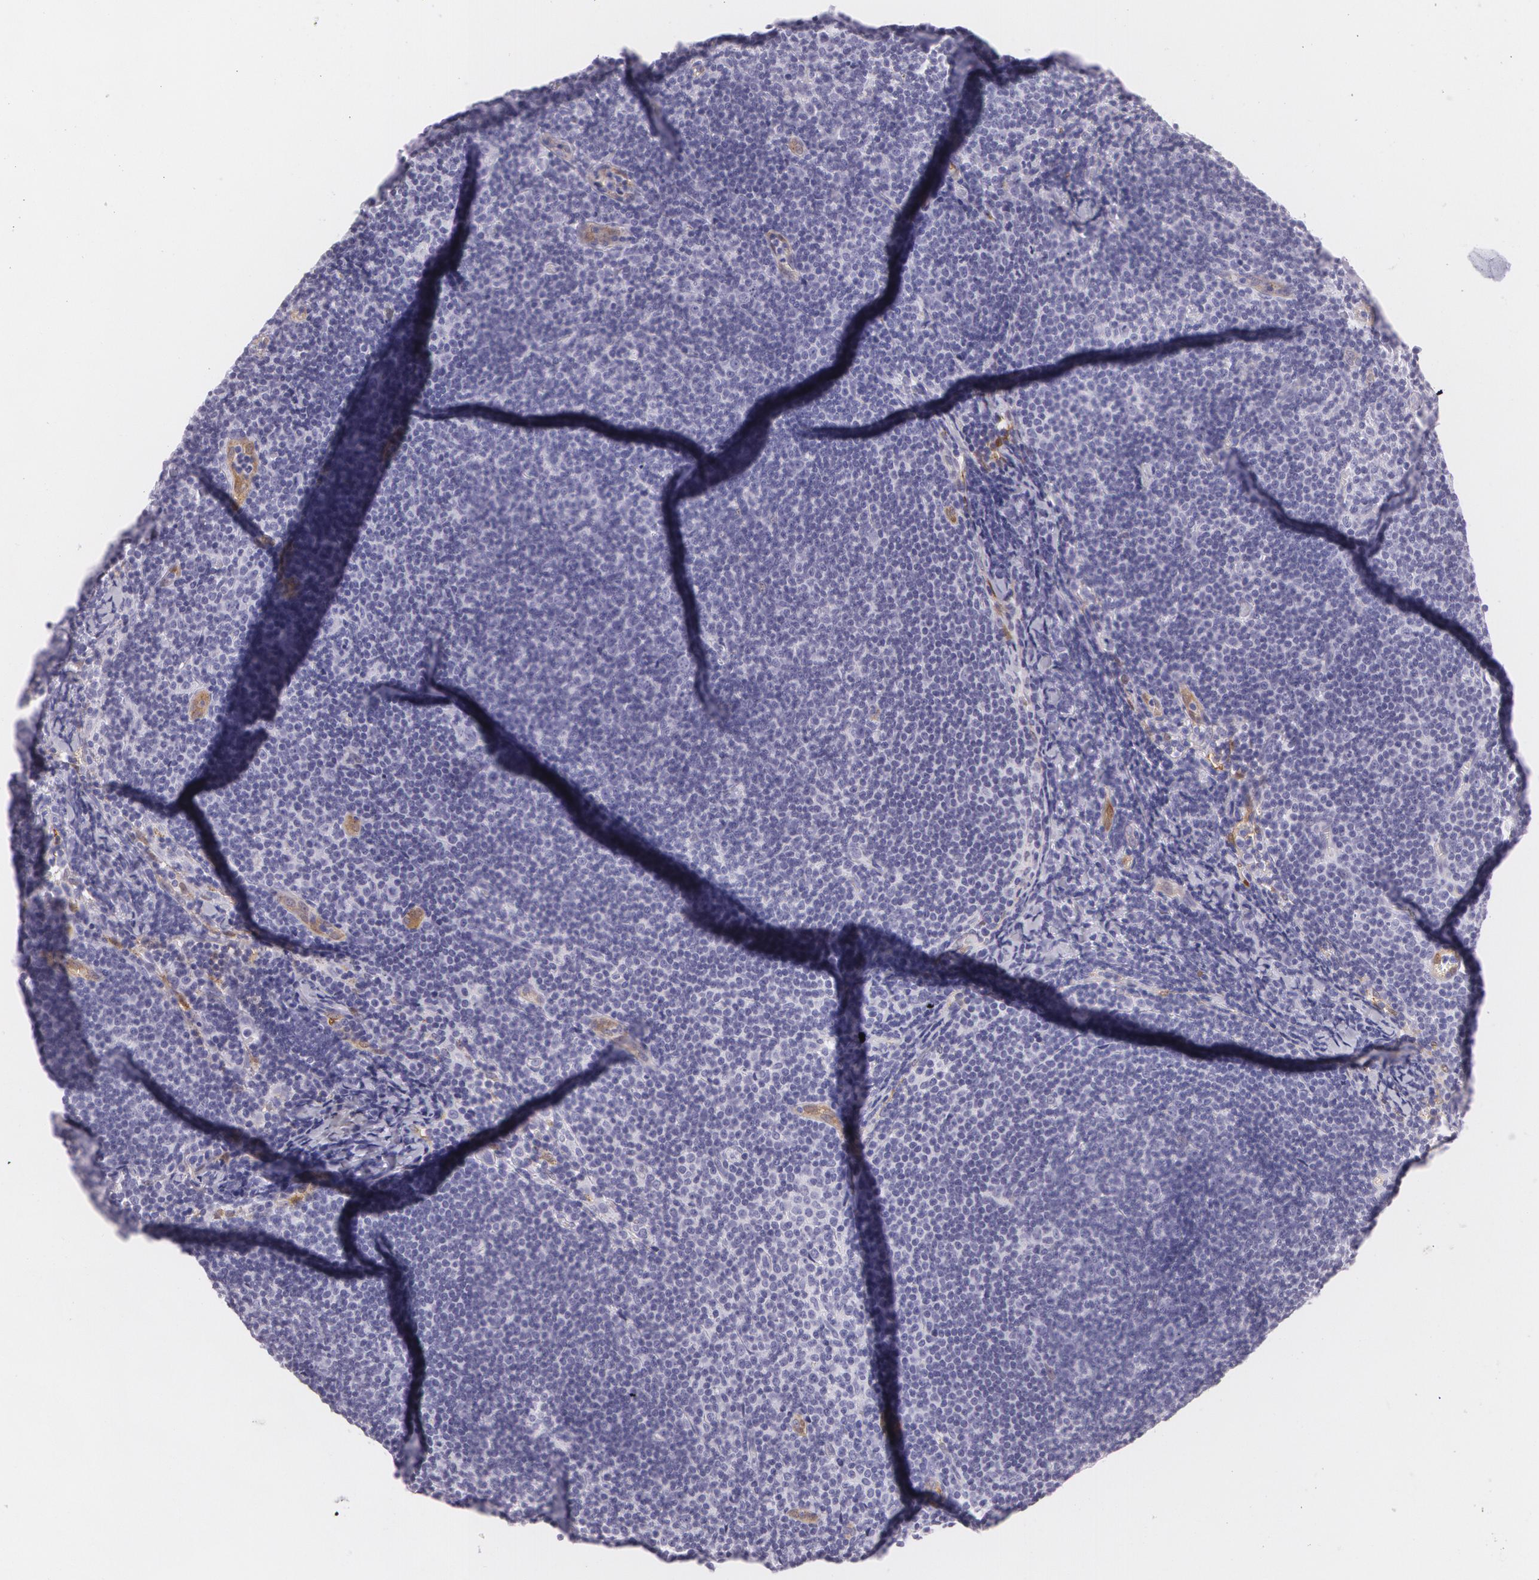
{"staining": {"intensity": "negative", "quantity": "none", "location": "none"}, "tissue": "lymphoma", "cell_type": "Tumor cells", "image_type": "cancer", "snomed": [{"axis": "morphology", "description": "Malignant lymphoma, non-Hodgkin's type, Low grade"}, {"axis": "topography", "description": "Lymph node"}], "caption": "DAB (3,3'-diaminobenzidine) immunohistochemical staining of malignant lymphoma, non-Hodgkin's type (low-grade) demonstrates no significant expression in tumor cells.", "gene": "SNCG", "patient": {"sex": "male", "age": 49}}